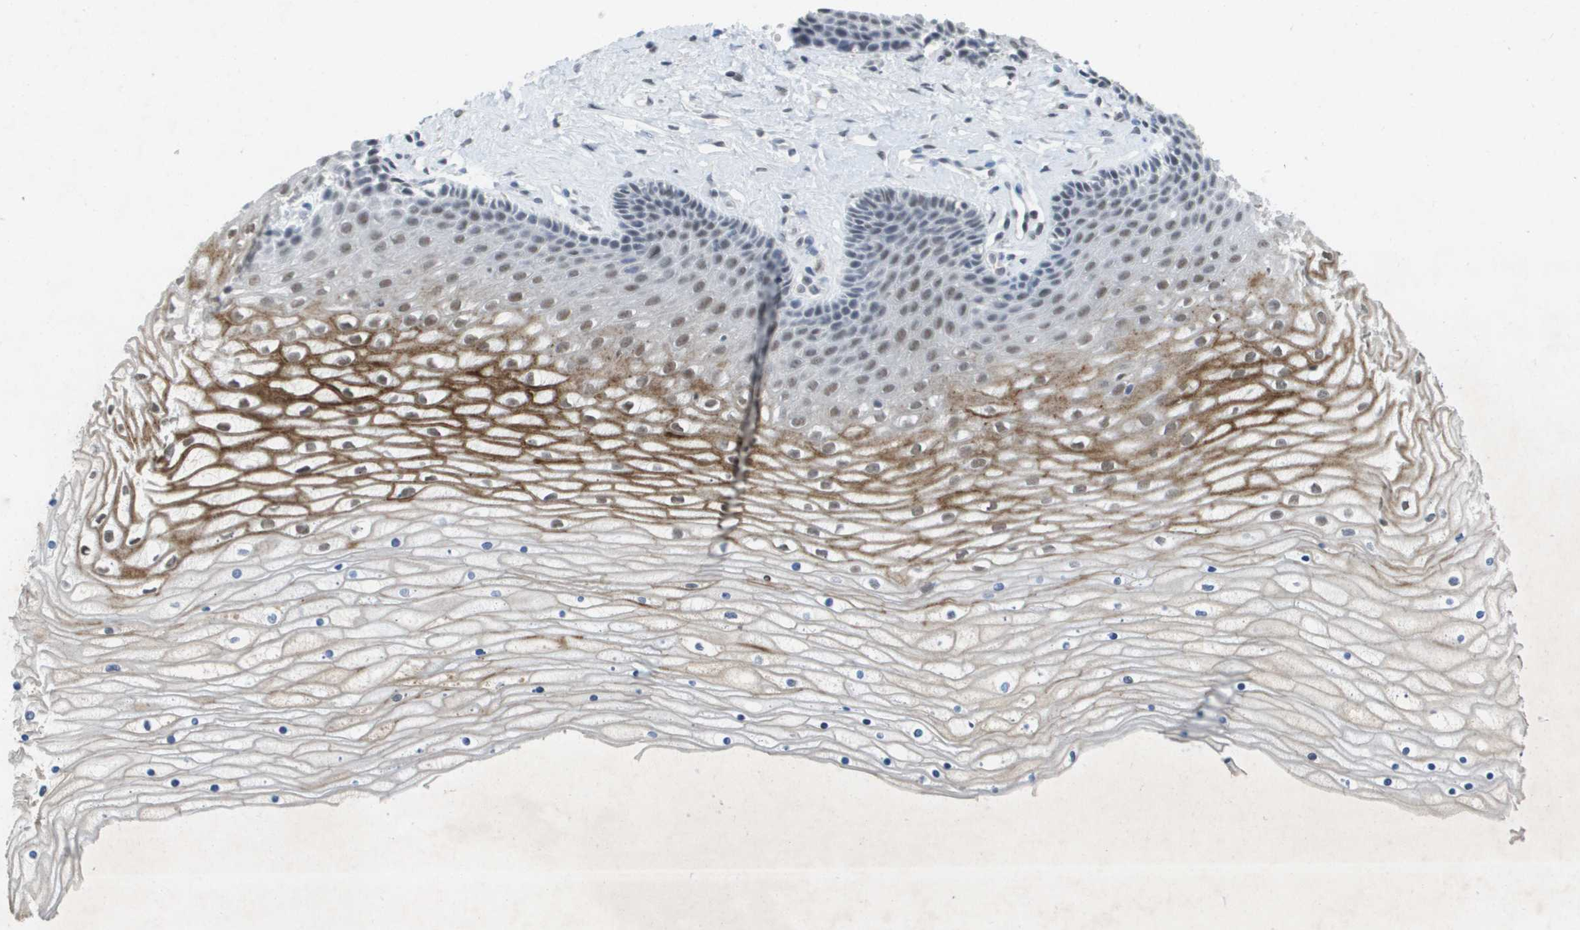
{"staining": {"intensity": "strong", "quantity": ">75%", "location": "nuclear"}, "tissue": "cervix", "cell_type": "Glandular cells", "image_type": "normal", "snomed": [{"axis": "morphology", "description": "Normal tissue, NOS"}, {"axis": "topography", "description": "Cervix"}], "caption": "Cervix stained for a protein (brown) exhibits strong nuclear positive expression in about >75% of glandular cells.", "gene": "TP53RK", "patient": {"sex": "female", "age": 39}}